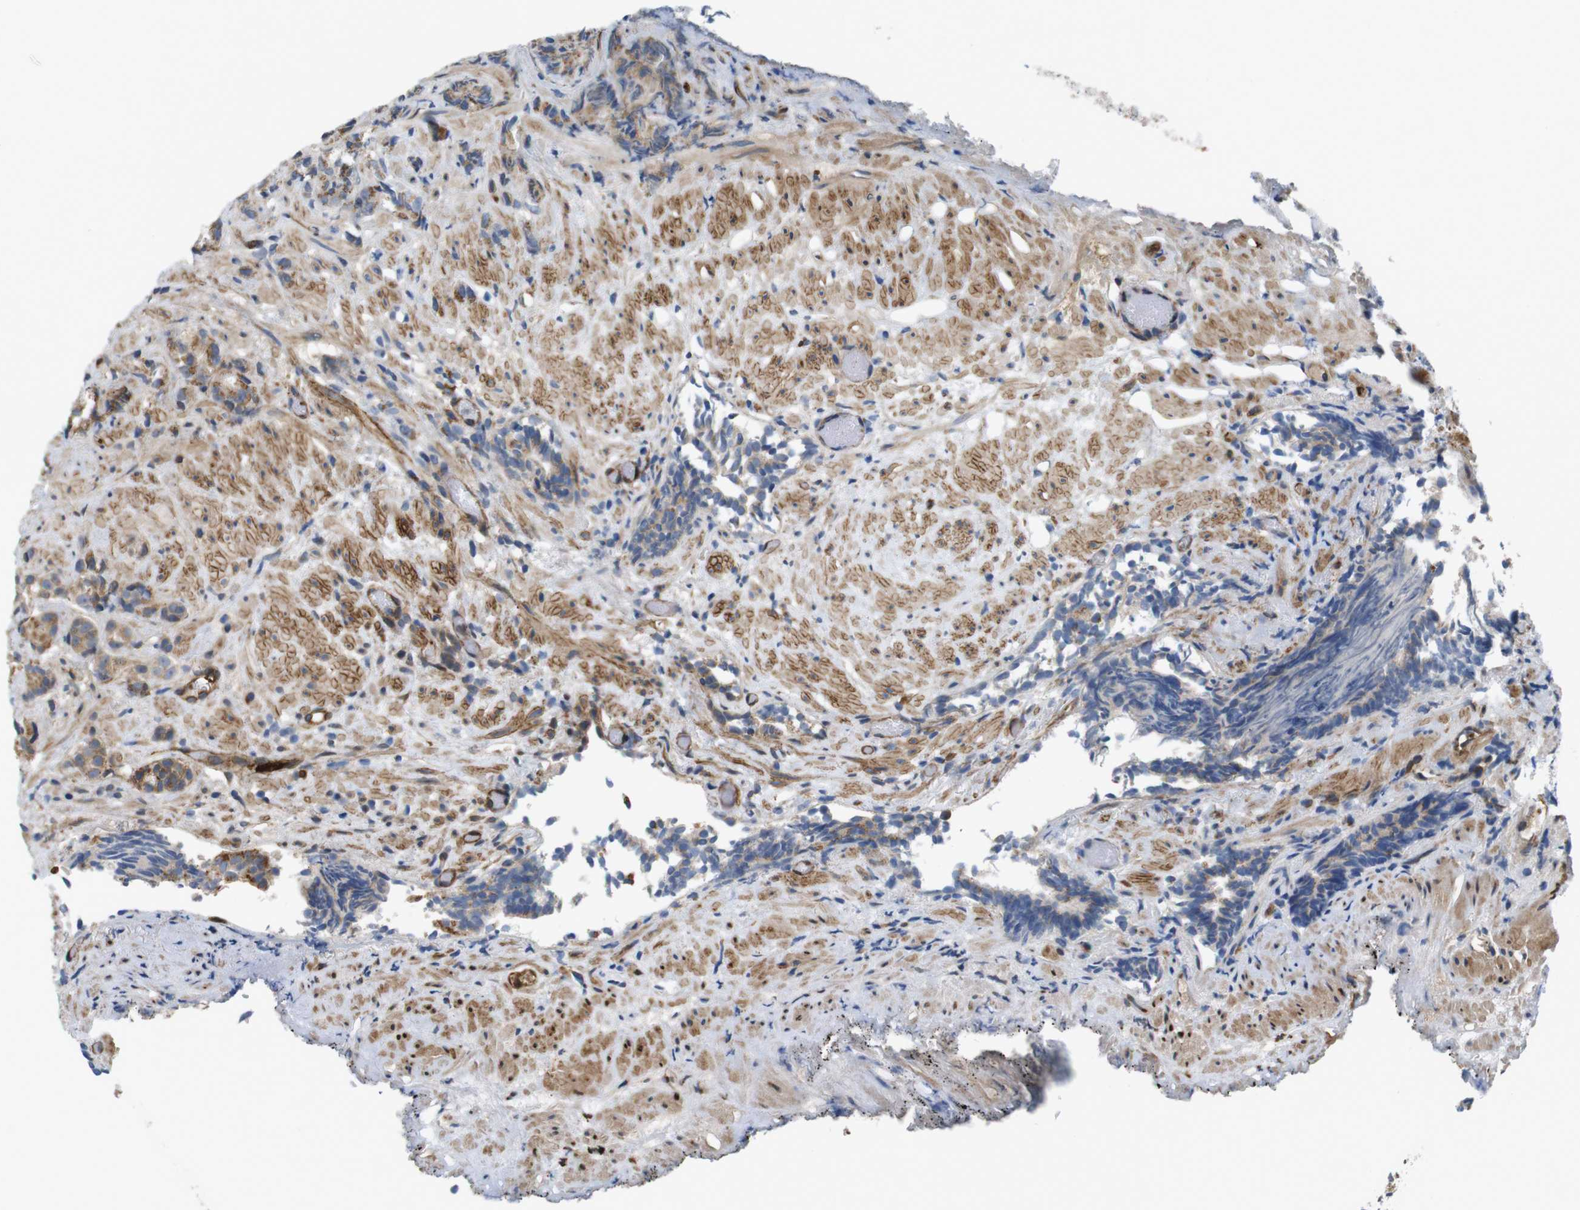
{"staining": {"intensity": "weak", "quantity": ">75%", "location": "cytoplasmic/membranous"}, "tissue": "prostate cancer", "cell_type": "Tumor cells", "image_type": "cancer", "snomed": [{"axis": "morphology", "description": "Adenocarcinoma, Low grade"}, {"axis": "topography", "description": "Prostate"}], "caption": "Human prostate cancer (low-grade adenocarcinoma) stained with a brown dye exhibits weak cytoplasmic/membranous positive positivity in approximately >75% of tumor cells.", "gene": "BVES", "patient": {"sex": "male", "age": 89}}